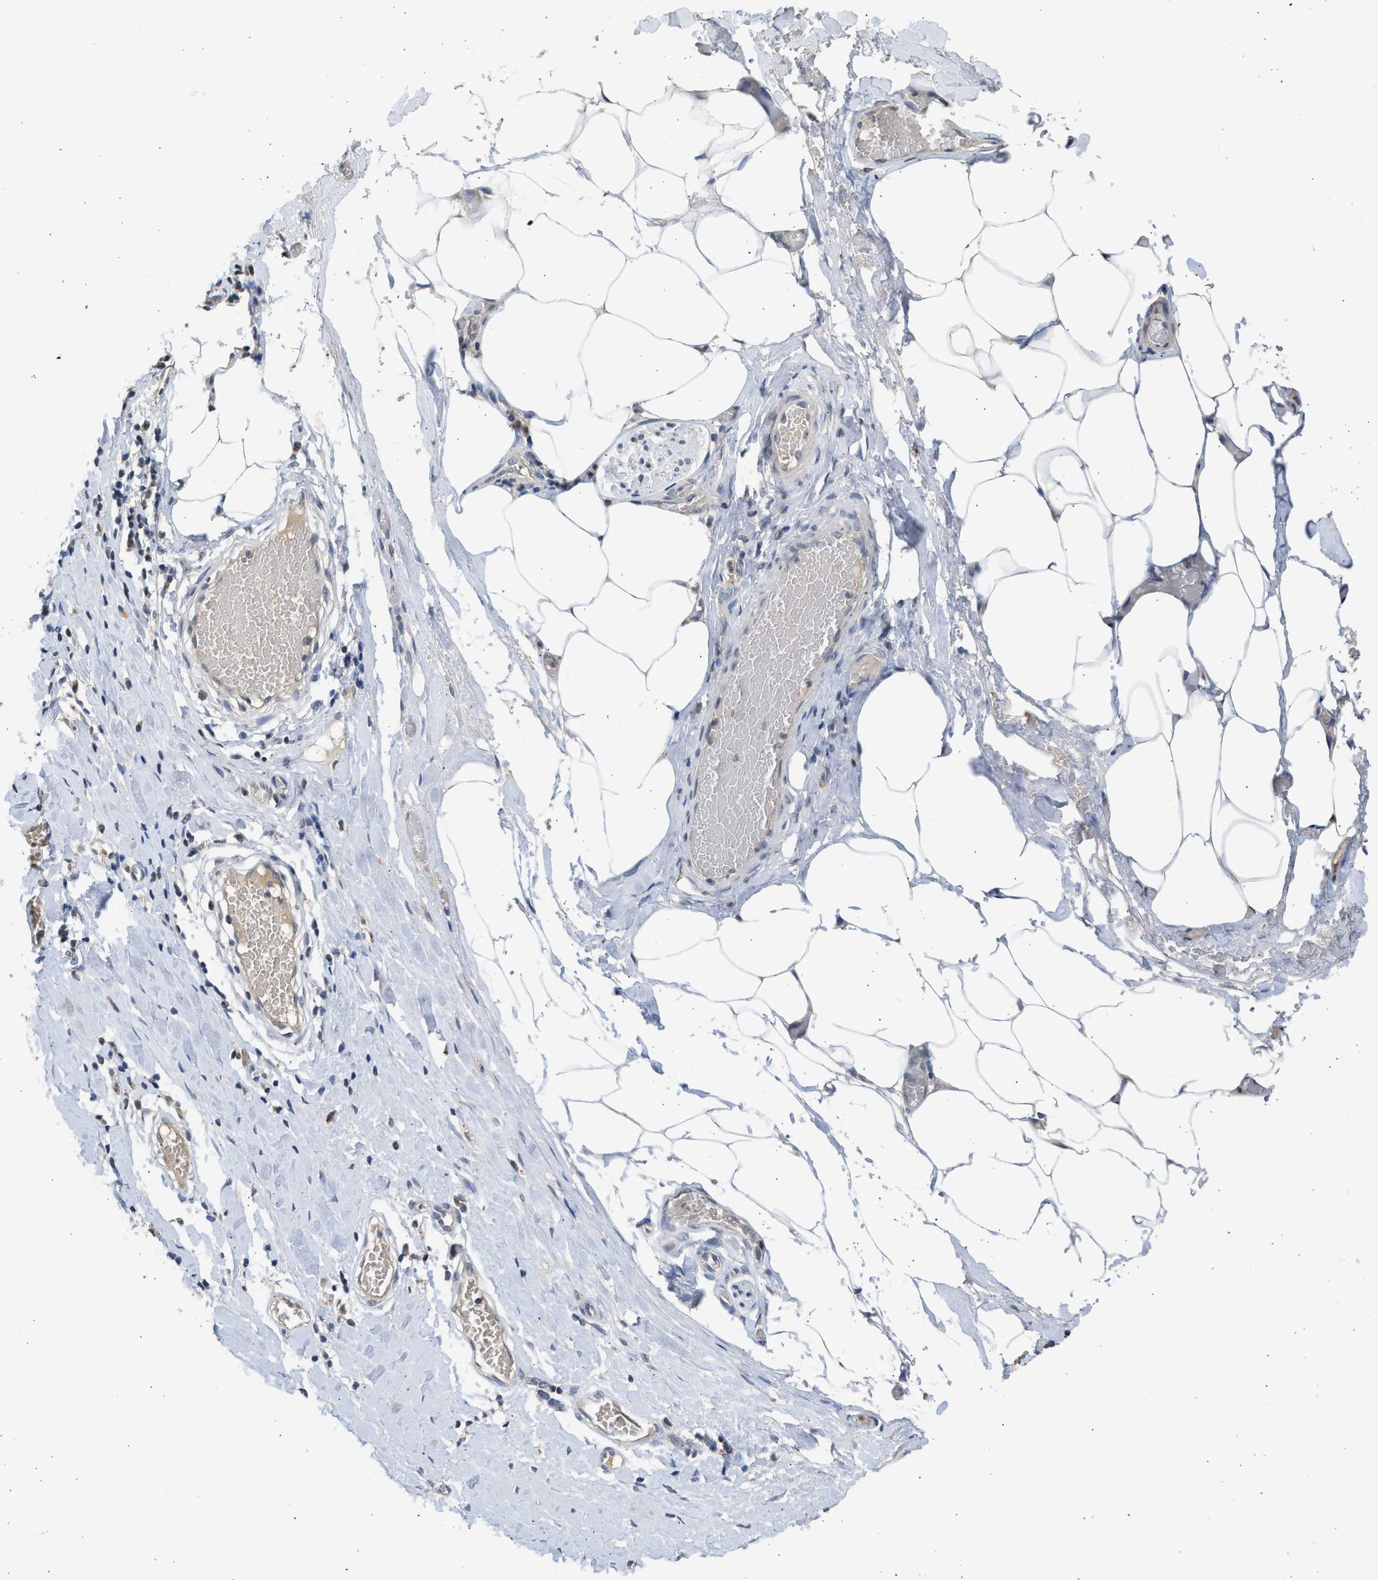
{"staining": {"intensity": "negative", "quantity": "none", "location": "none"}, "tissue": "adipose tissue", "cell_type": "Adipocytes", "image_type": "normal", "snomed": [{"axis": "morphology", "description": "Normal tissue, NOS"}, {"axis": "morphology", "description": "Adenocarcinoma, NOS"}, {"axis": "topography", "description": "Colon"}, {"axis": "topography", "description": "Peripheral nerve tissue"}], "caption": "DAB (3,3'-diaminobenzidine) immunohistochemical staining of unremarkable human adipose tissue displays no significant staining in adipocytes.", "gene": "SULT2A1", "patient": {"sex": "male", "age": 14}}